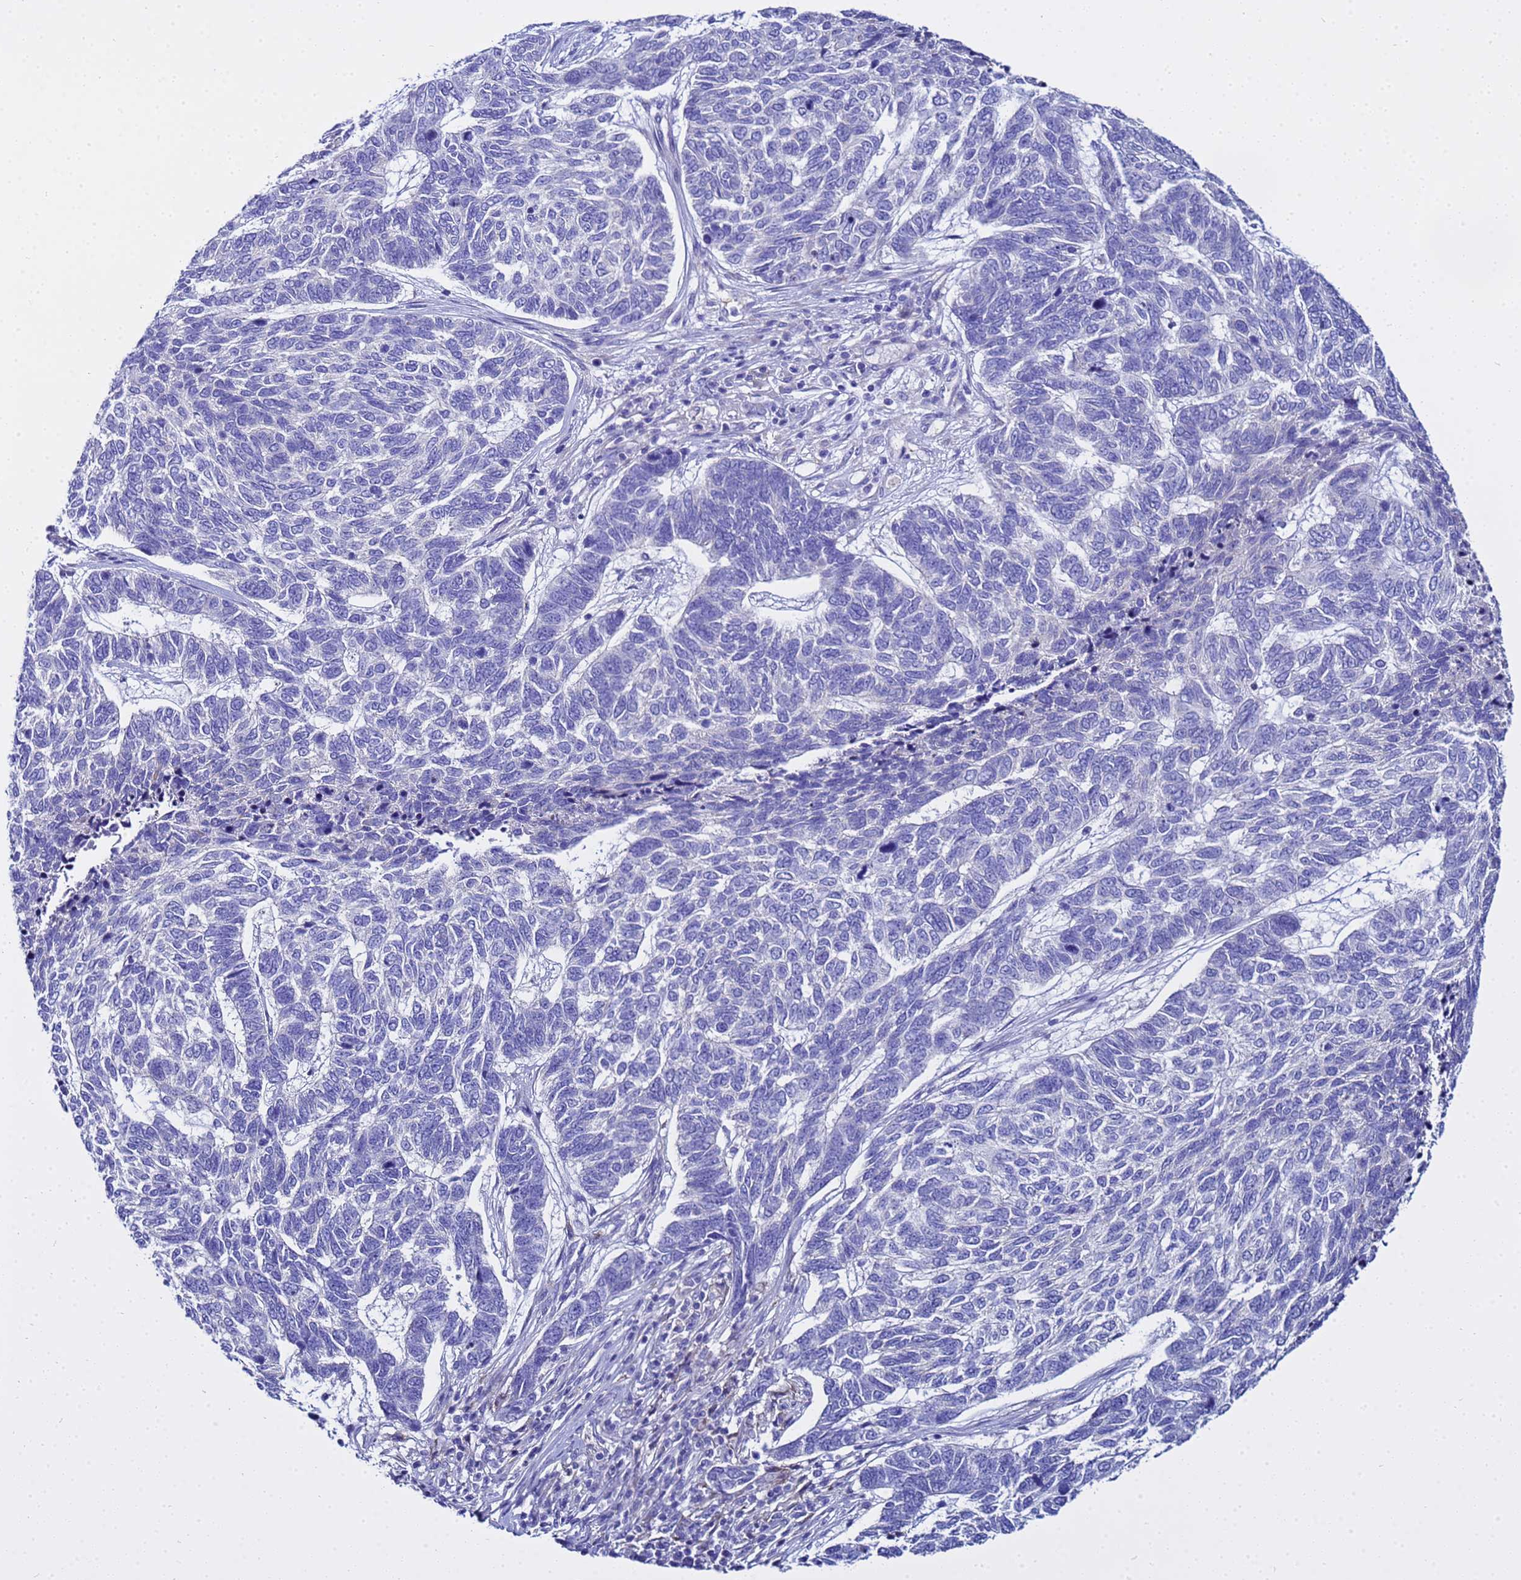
{"staining": {"intensity": "negative", "quantity": "none", "location": "none"}, "tissue": "skin cancer", "cell_type": "Tumor cells", "image_type": "cancer", "snomed": [{"axis": "morphology", "description": "Basal cell carcinoma"}, {"axis": "topography", "description": "Skin"}], "caption": "Immunohistochemical staining of skin cancer demonstrates no significant staining in tumor cells.", "gene": "USP18", "patient": {"sex": "female", "age": 65}}